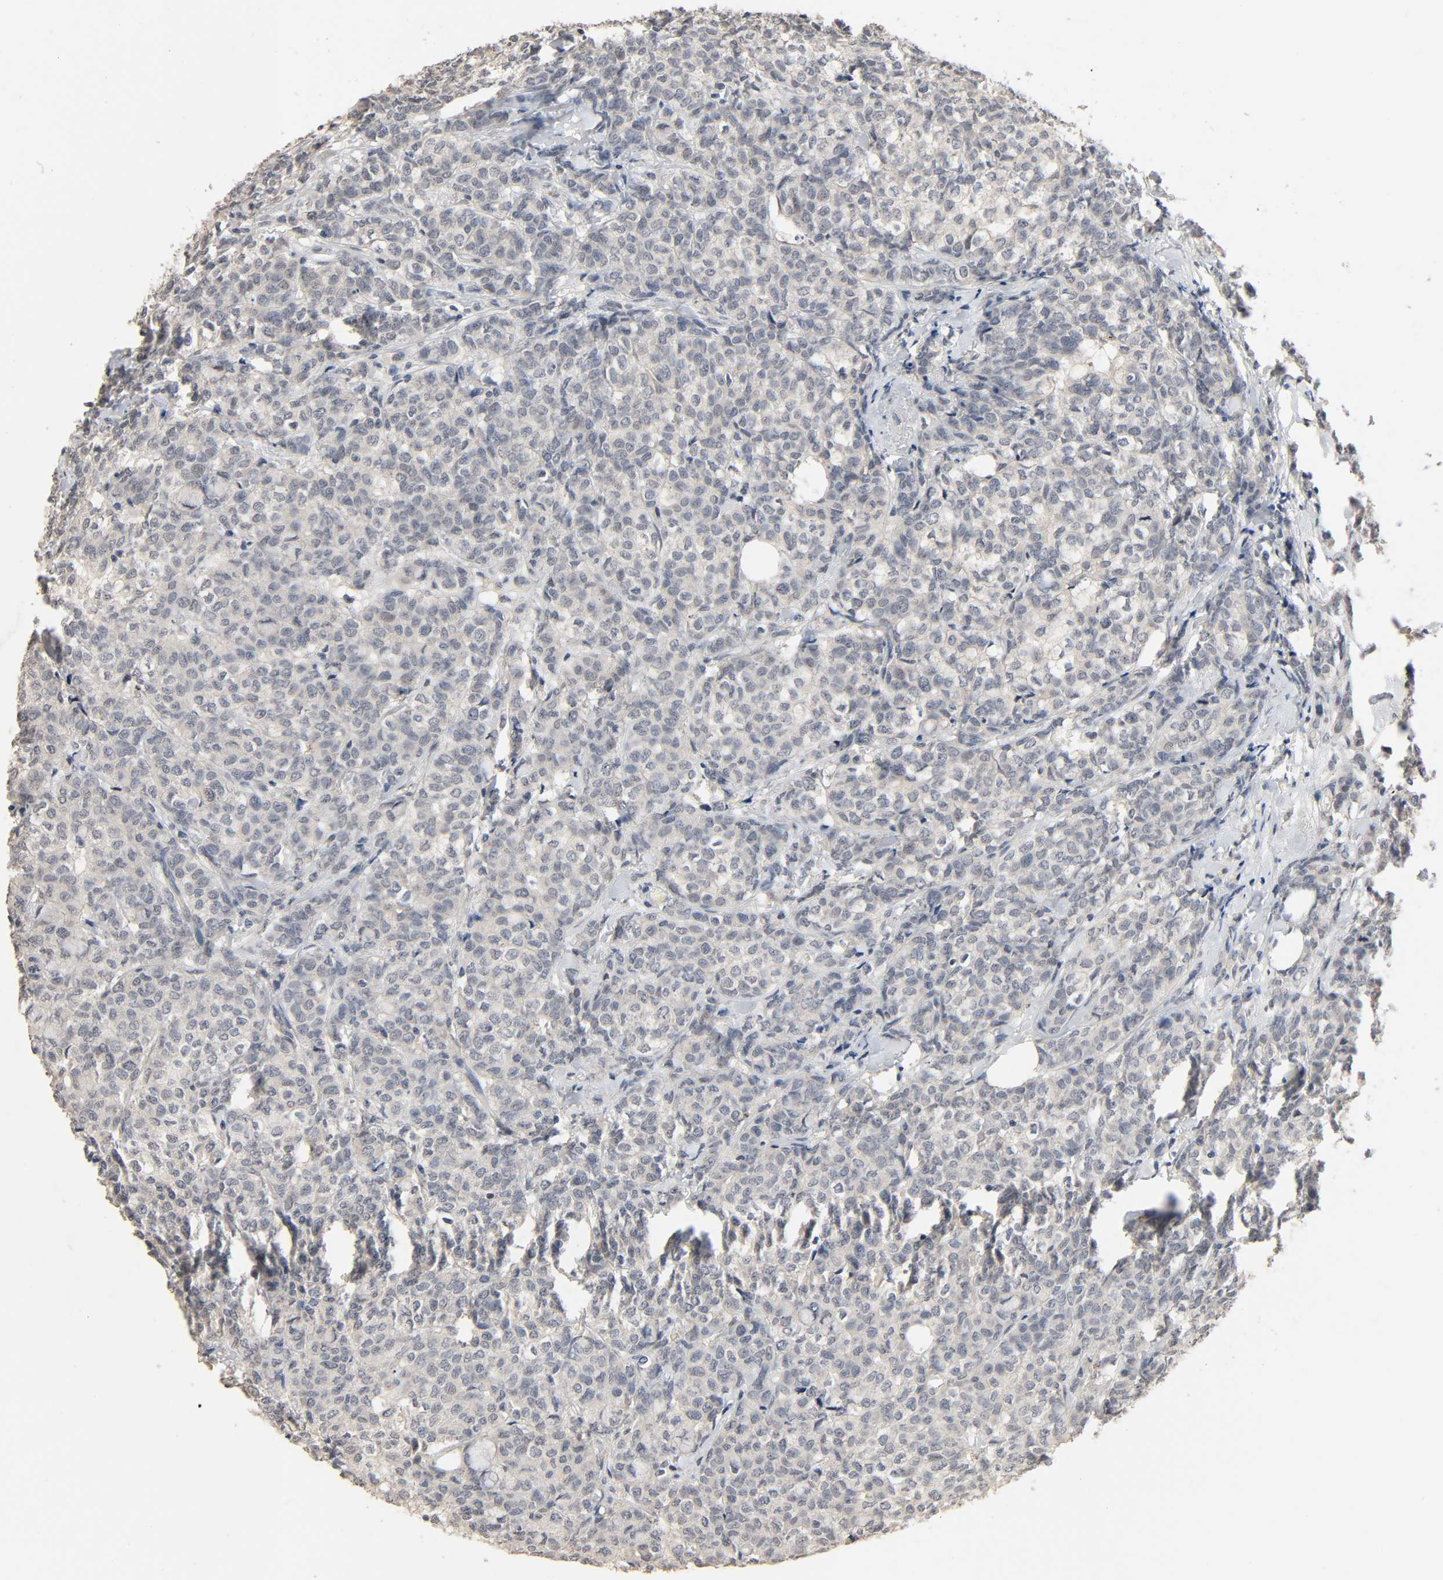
{"staining": {"intensity": "negative", "quantity": "none", "location": "none"}, "tissue": "breast cancer", "cell_type": "Tumor cells", "image_type": "cancer", "snomed": [{"axis": "morphology", "description": "Lobular carcinoma"}, {"axis": "topography", "description": "Breast"}], "caption": "Human breast cancer (lobular carcinoma) stained for a protein using IHC shows no positivity in tumor cells.", "gene": "MAGEA8", "patient": {"sex": "female", "age": 60}}